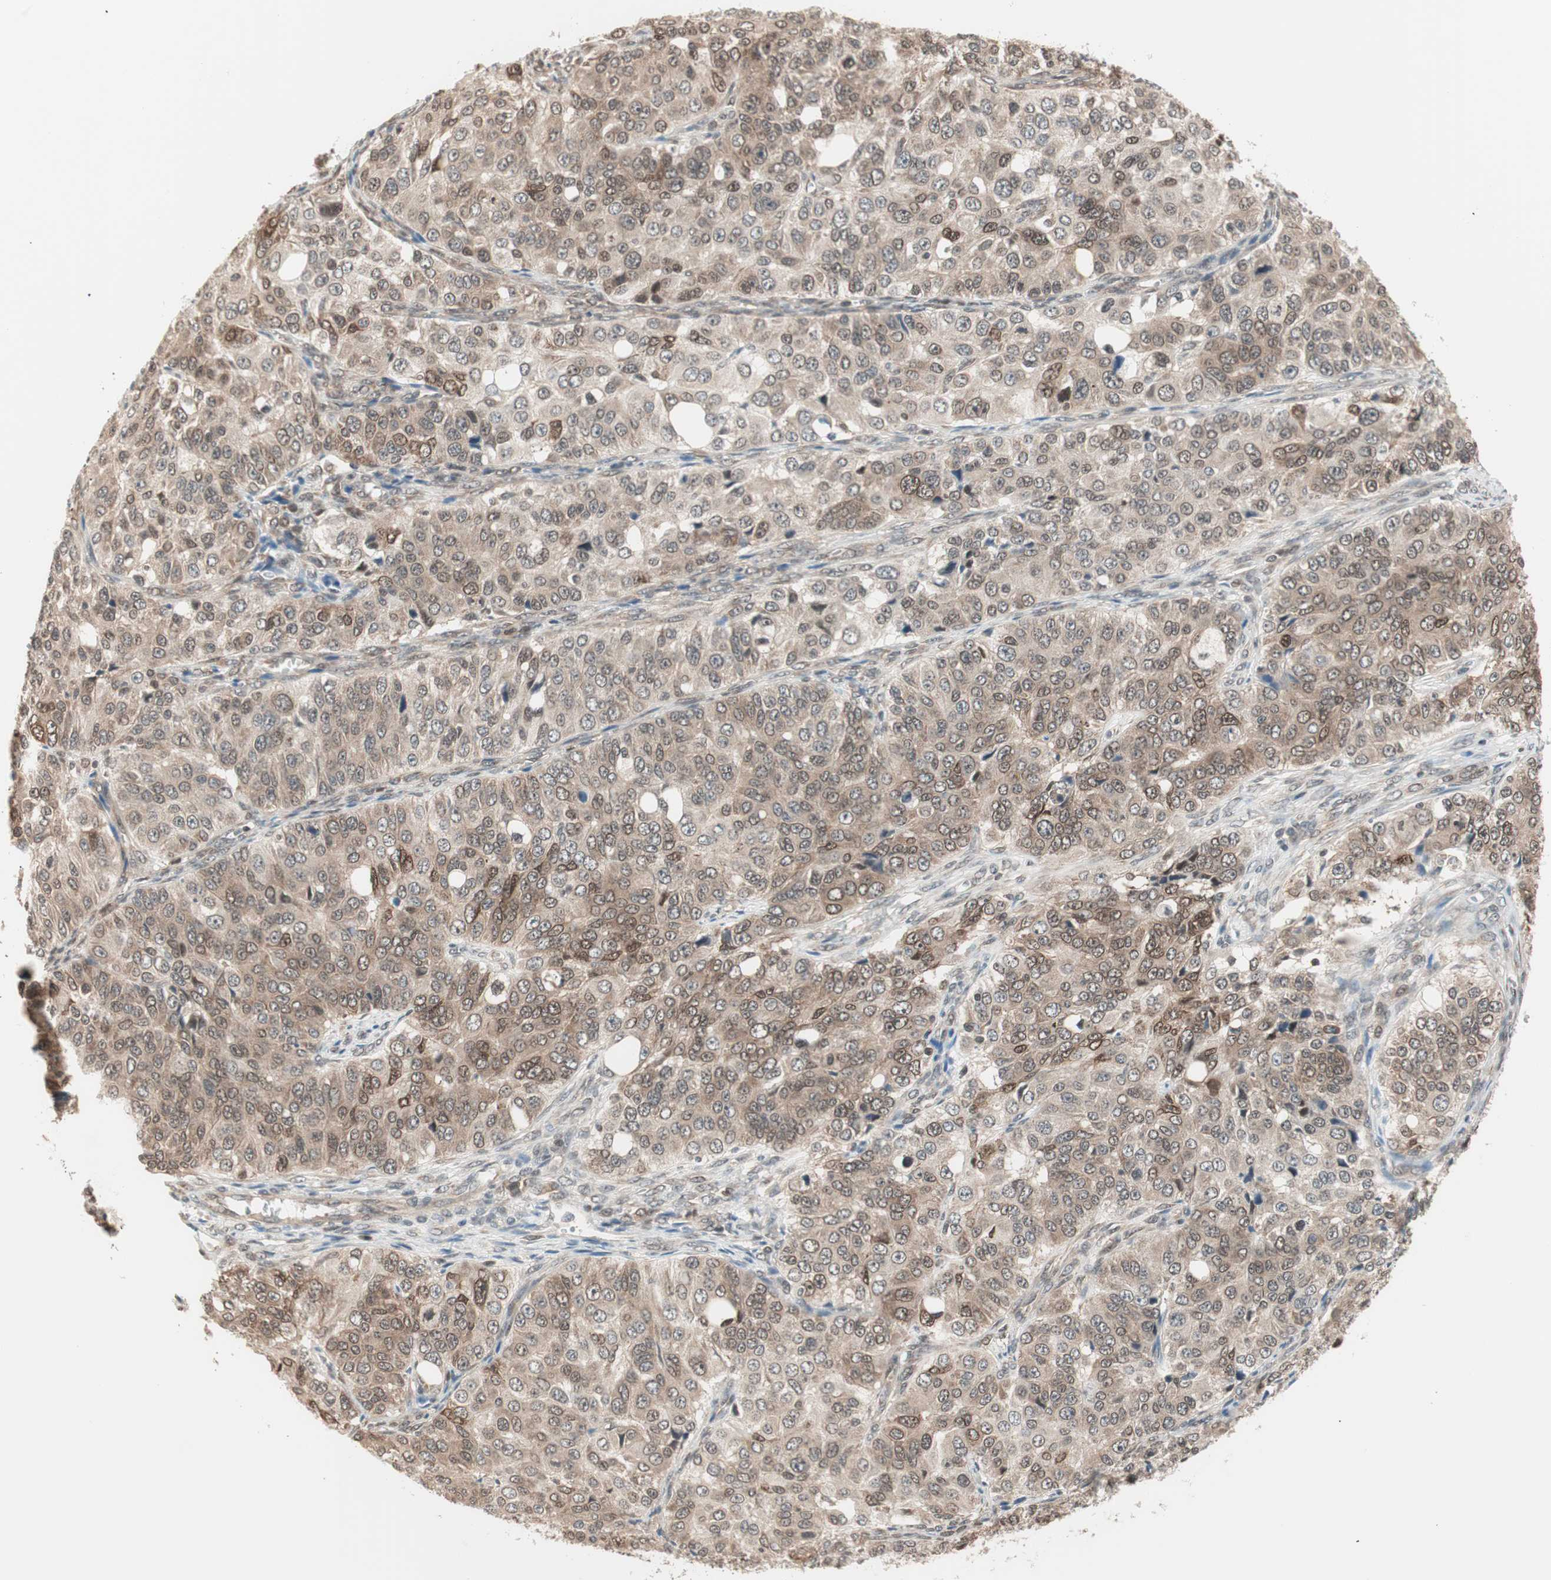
{"staining": {"intensity": "moderate", "quantity": ">75%", "location": "cytoplasmic/membranous,nuclear"}, "tissue": "ovarian cancer", "cell_type": "Tumor cells", "image_type": "cancer", "snomed": [{"axis": "morphology", "description": "Carcinoma, endometroid"}, {"axis": "topography", "description": "Ovary"}], "caption": "Human ovarian cancer stained with a brown dye shows moderate cytoplasmic/membranous and nuclear positive positivity in about >75% of tumor cells.", "gene": "UBE2I", "patient": {"sex": "female", "age": 51}}